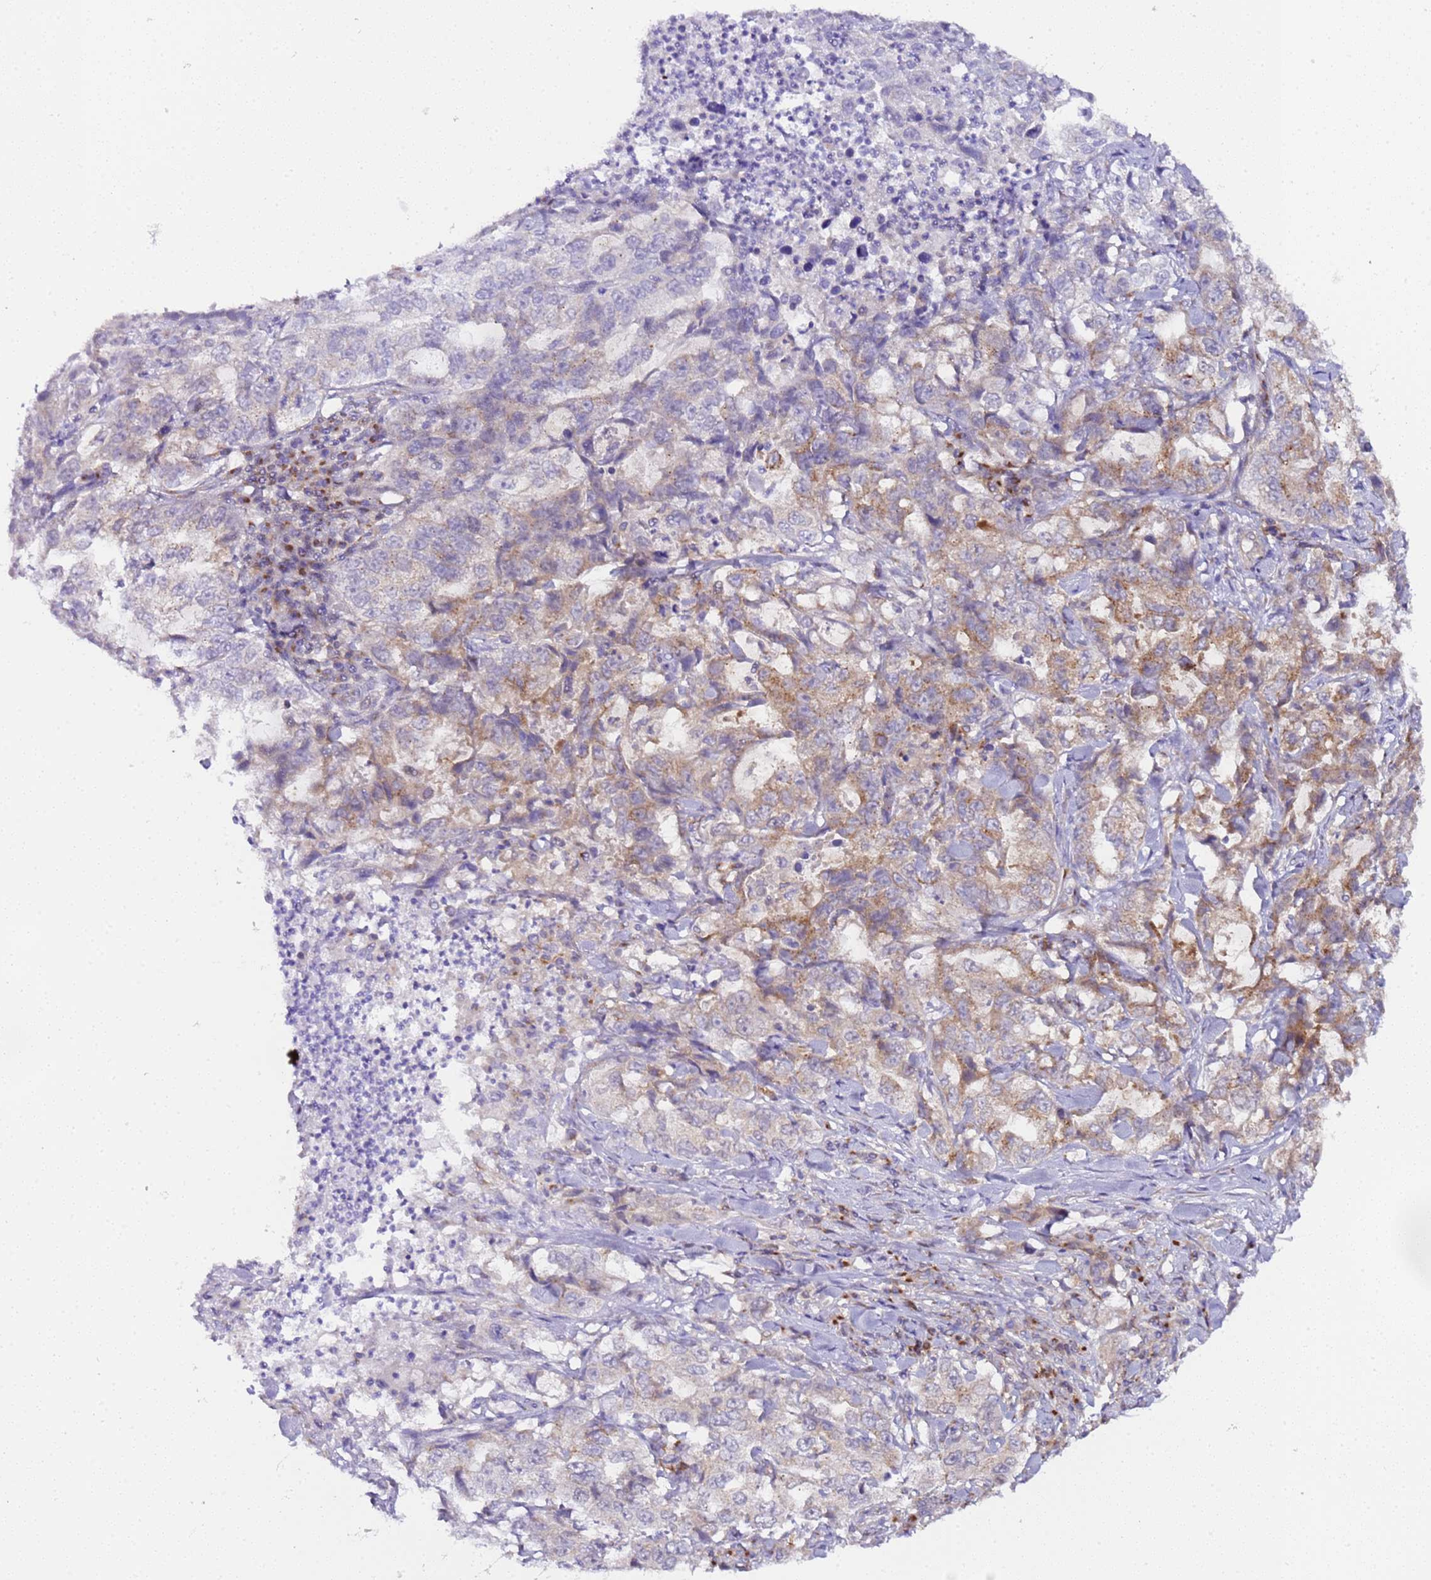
{"staining": {"intensity": "weak", "quantity": "25%-75%", "location": "cytoplasmic/membranous"}, "tissue": "lung cancer", "cell_type": "Tumor cells", "image_type": "cancer", "snomed": [{"axis": "morphology", "description": "Adenocarcinoma, NOS"}, {"axis": "topography", "description": "Lung"}], "caption": "Immunohistochemistry (IHC) image of neoplastic tissue: lung cancer stained using IHC displays low levels of weak protein expression localized specifically in the cytoplasmic/membranous of tumor cells, appearing as a cytoplasmic/membranous brown color.", "gene": "MRPL49", "patient": {"sex": "female", "age": 51}}